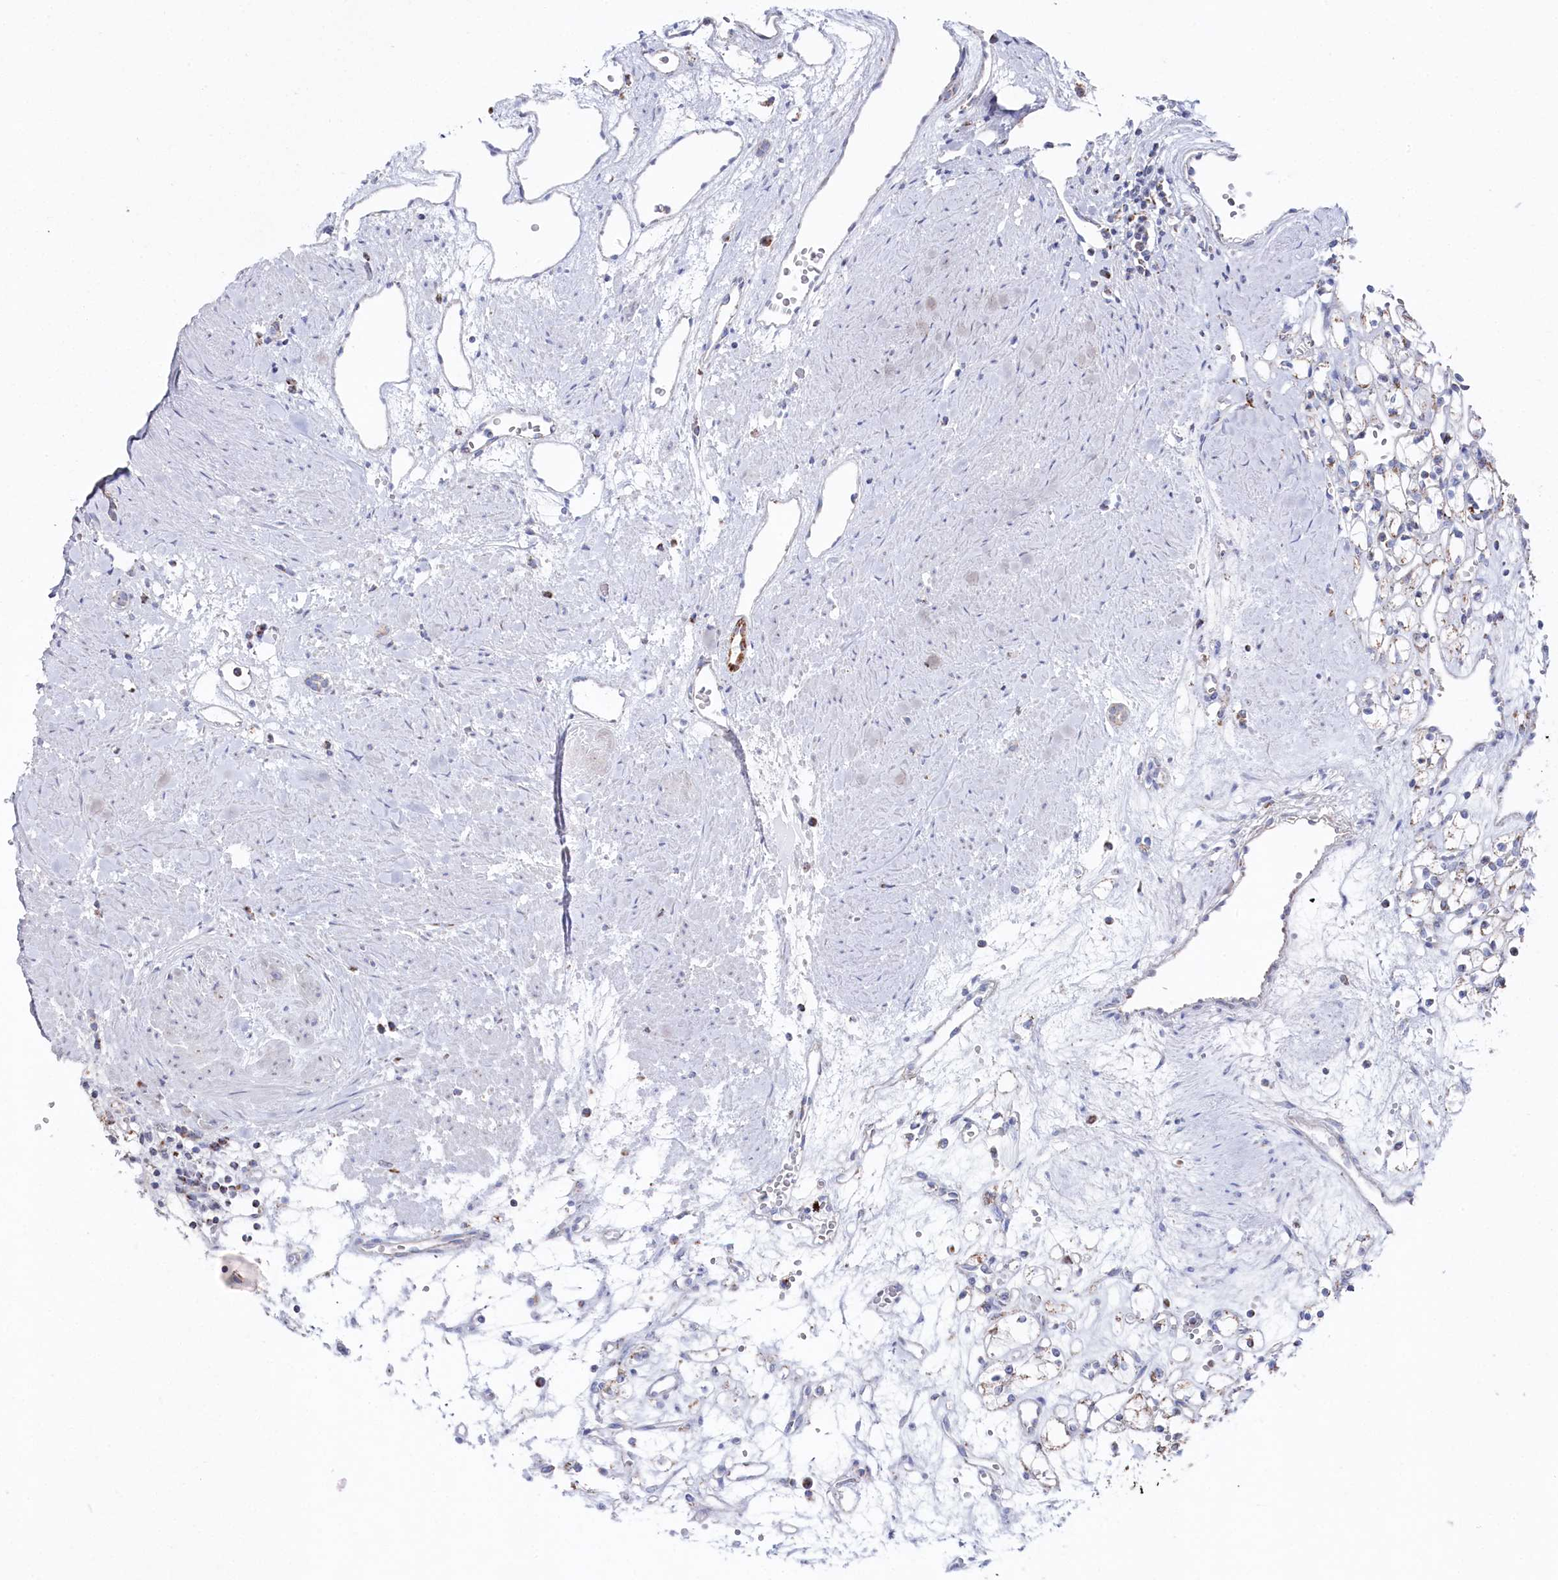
{"staining": {"intensity": "moderate", "quantity": "<25%", "location": "cytoplasmic/membranous"}, "tissue": "renal cancer", "cell_type": "Tumor cells", "image_type": "cancer", "snomed": [{"axis": "morphology", "description": "Adenocarcinoma, NOS"}, {"axis": "topography", "description": "Kidney"}], "caption": "The immunohistochemical stain labels moderate cytoplasmic/membranous staining in tumor cells of renal adenocarcinoma tissue. (Brightfield microscopy of DAB IHC at high magnification).", "gene": "GLS2", "patient": {"sex": "female", "age": 59}}